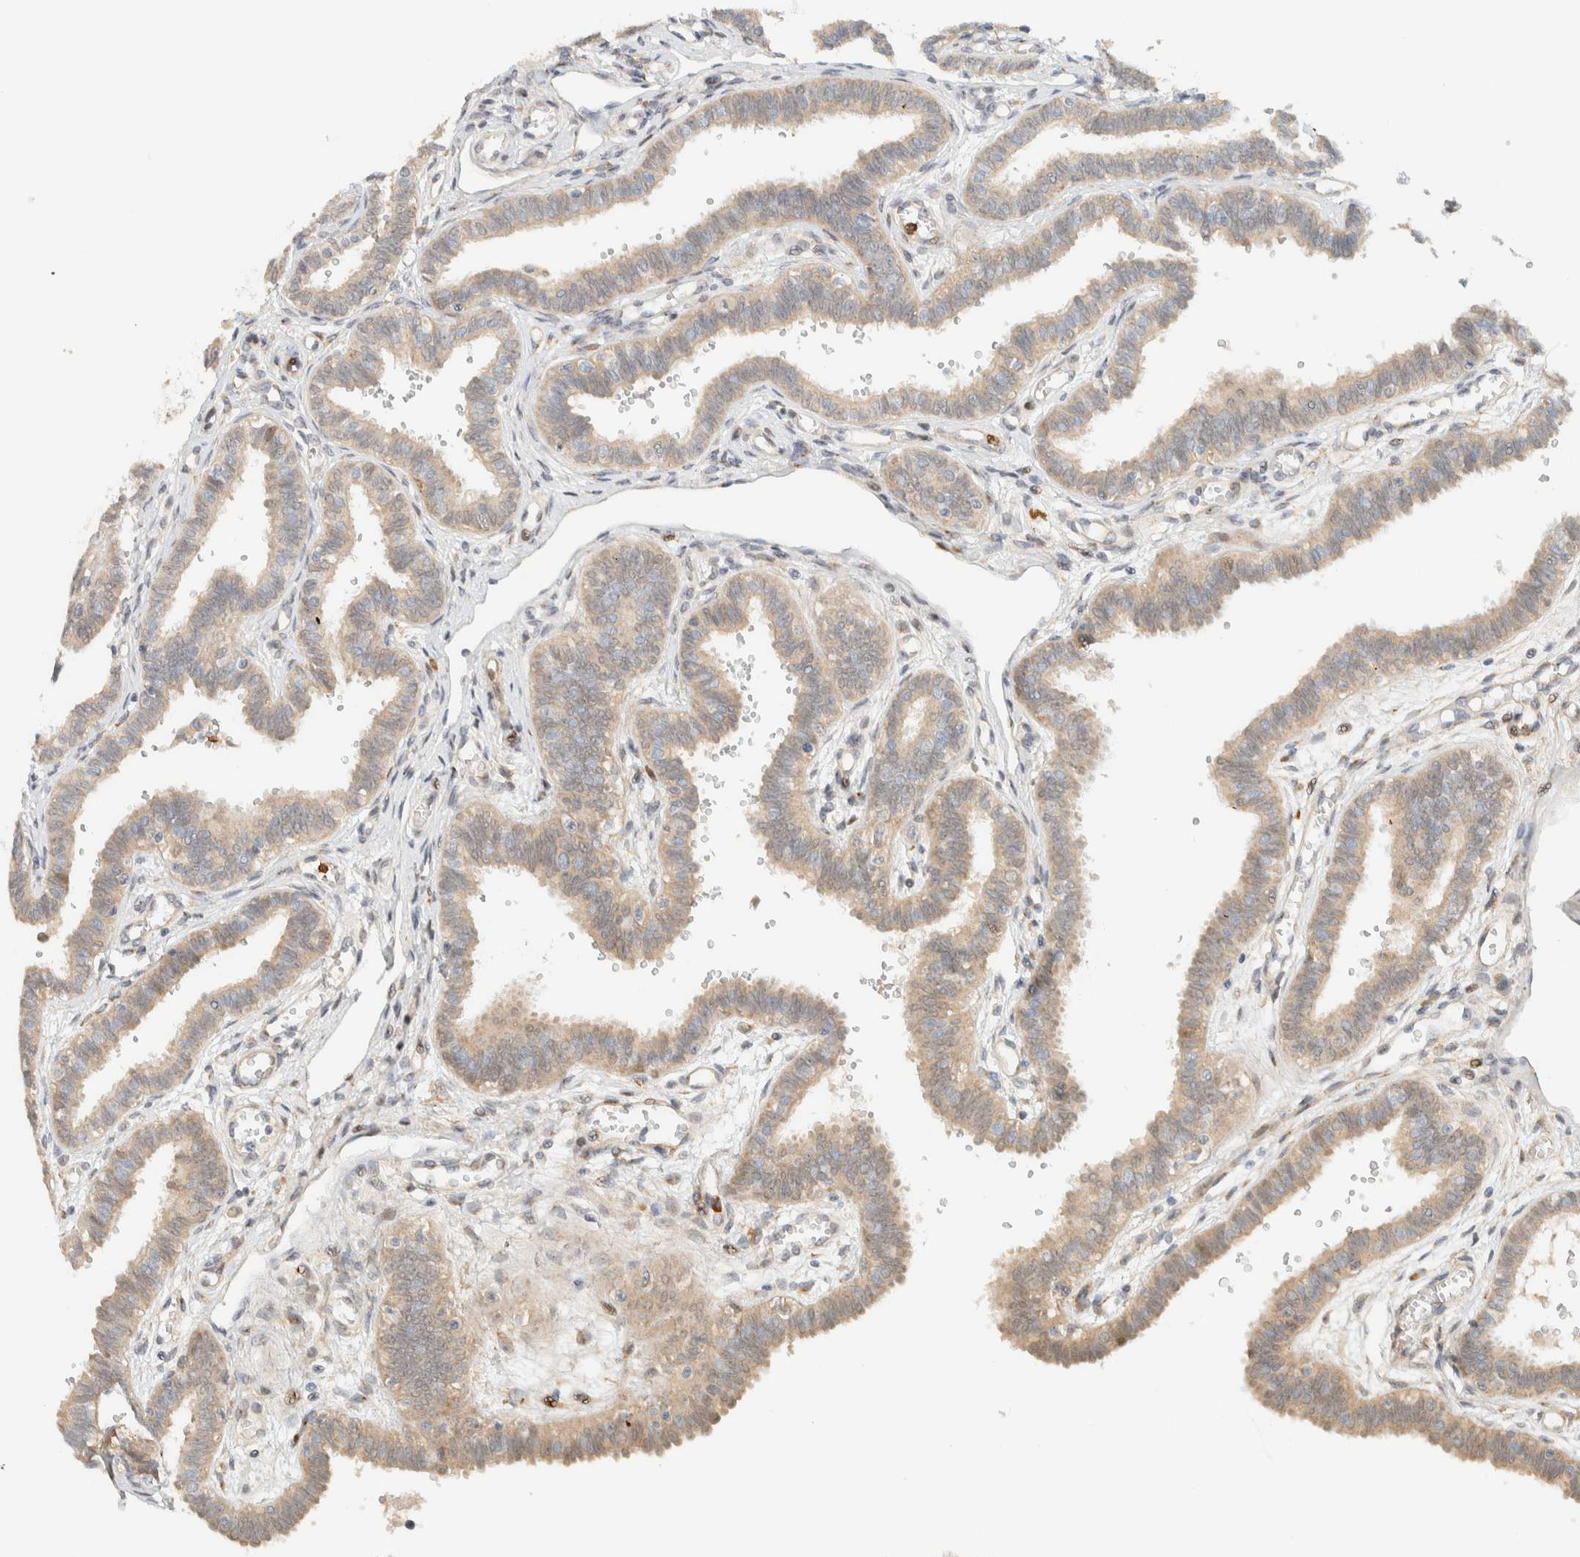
{"staining": {"intensity": "weak", "quantity": ">75%", "location": "cytoplasmic/membranous"}, "tissue": "fallopian tube", "cell_type": "Glandular cells", "image_type": "normal", "snomed": [{"axis": "morphology", "description": "Normal tissue, NOS"}, {"axis": "topography", "description": "Fallopian tube"}], "caption": "This is a micrograph of immunohistochemistry (IHC) staining of normal fallopian tube, which shows weak staining in the cytoplasmic/membranous of glandular cells.", "gene": "CCDC171", "patient": {"sex": "female", "age": 32}}